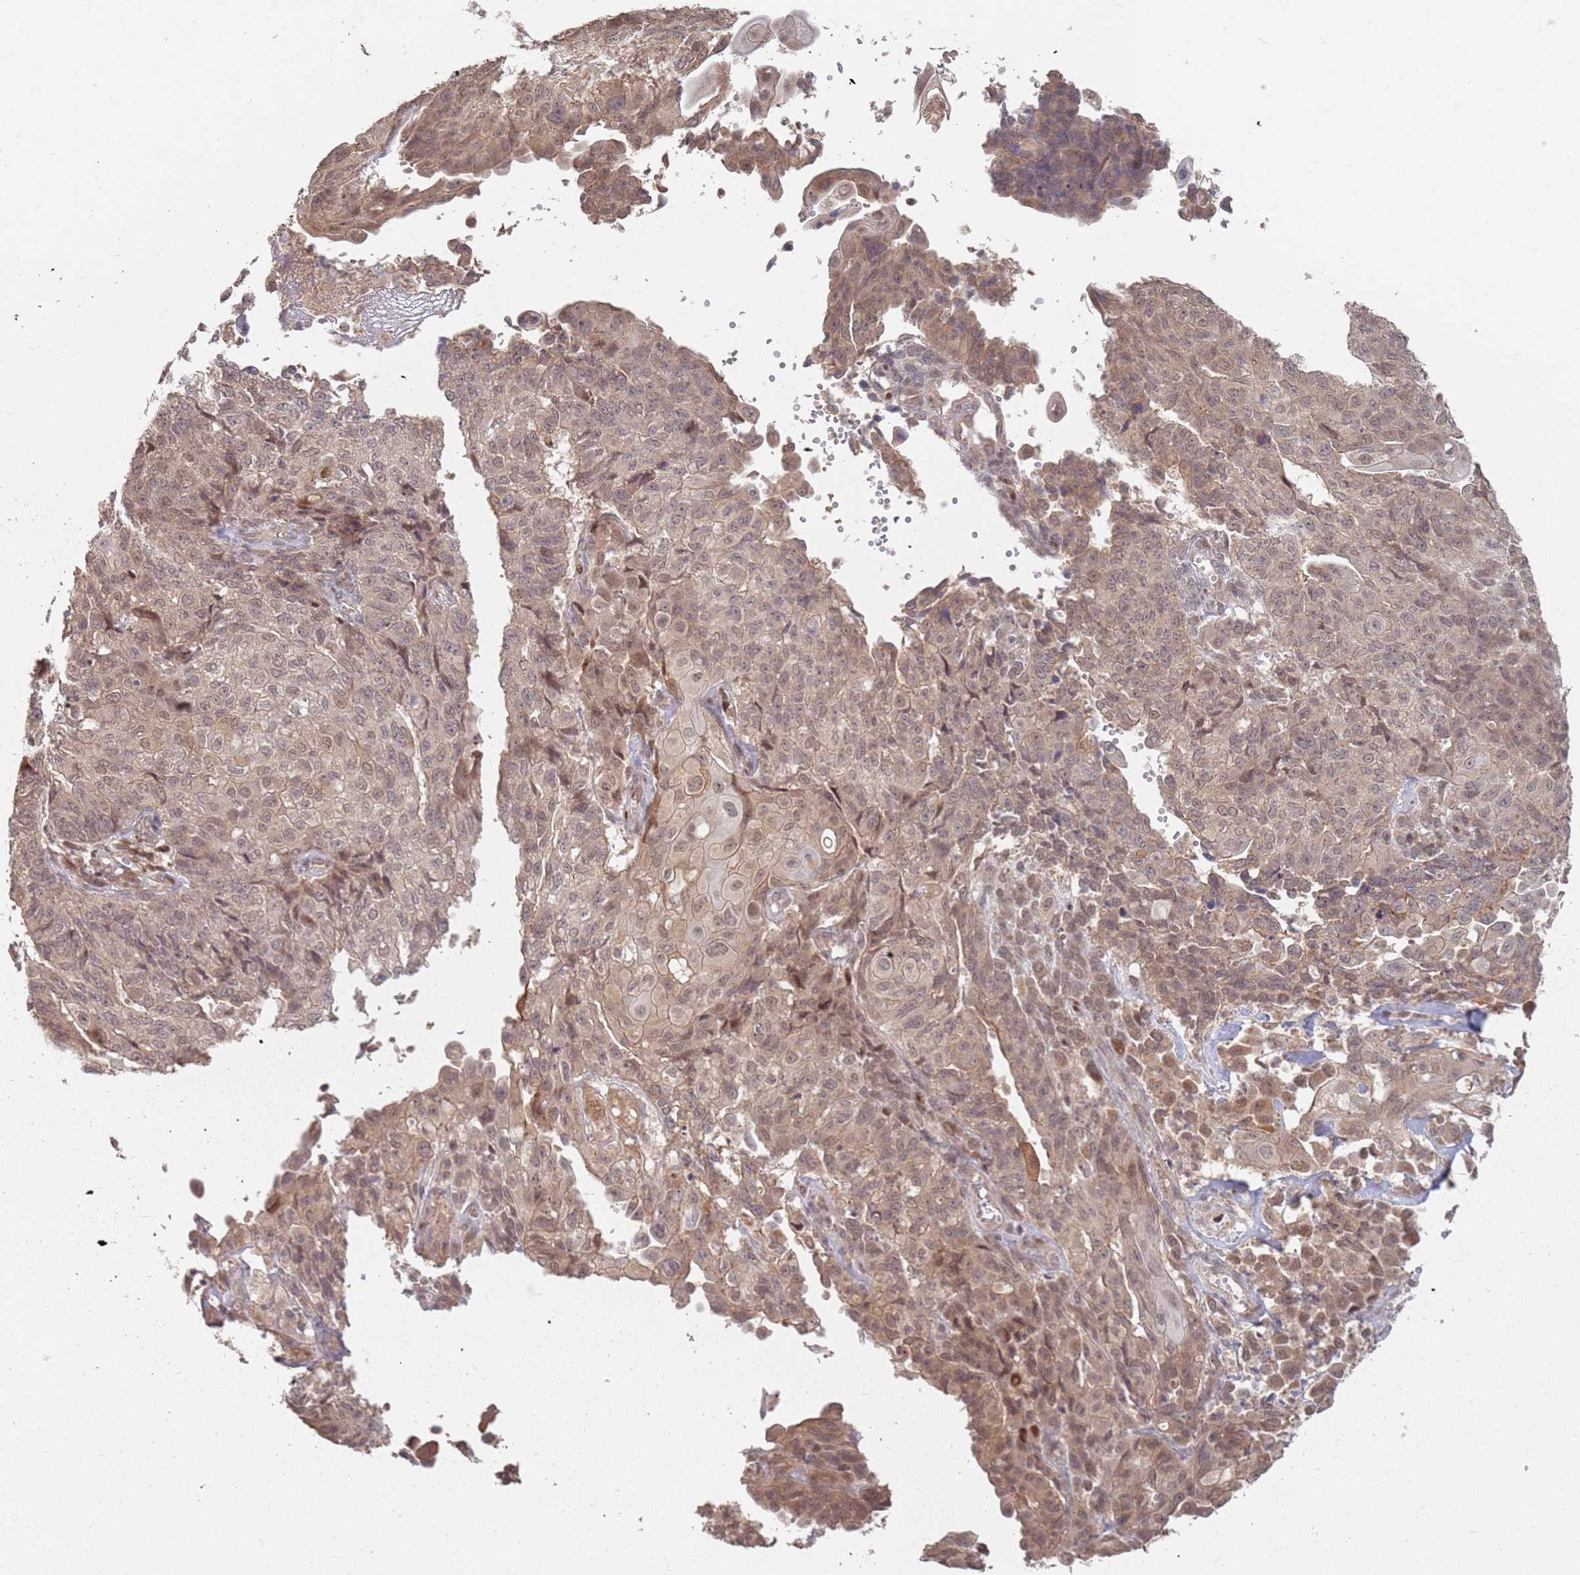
{"staining": {"intensity": "weak", "quantity": ">75%", "location": "cytoplasmic/membranous,nuclear"}, "tissue": "endometrial cancer", "cell_type": "Tumor cells", "image_type": "cancer", "snomed": [{"axis": "morphology", "description": "Adenocarcinoma, NOS"}, {"axis": "topography", "description": "Endometrium"}], "caption": "A brown stain labels weak cytoplasmic/membranous and nuclear positivity of a protein in human endometrial cancer tumor cells.", "gene": "MPEG1", "patient": {"sex": "female", "age": 32}}